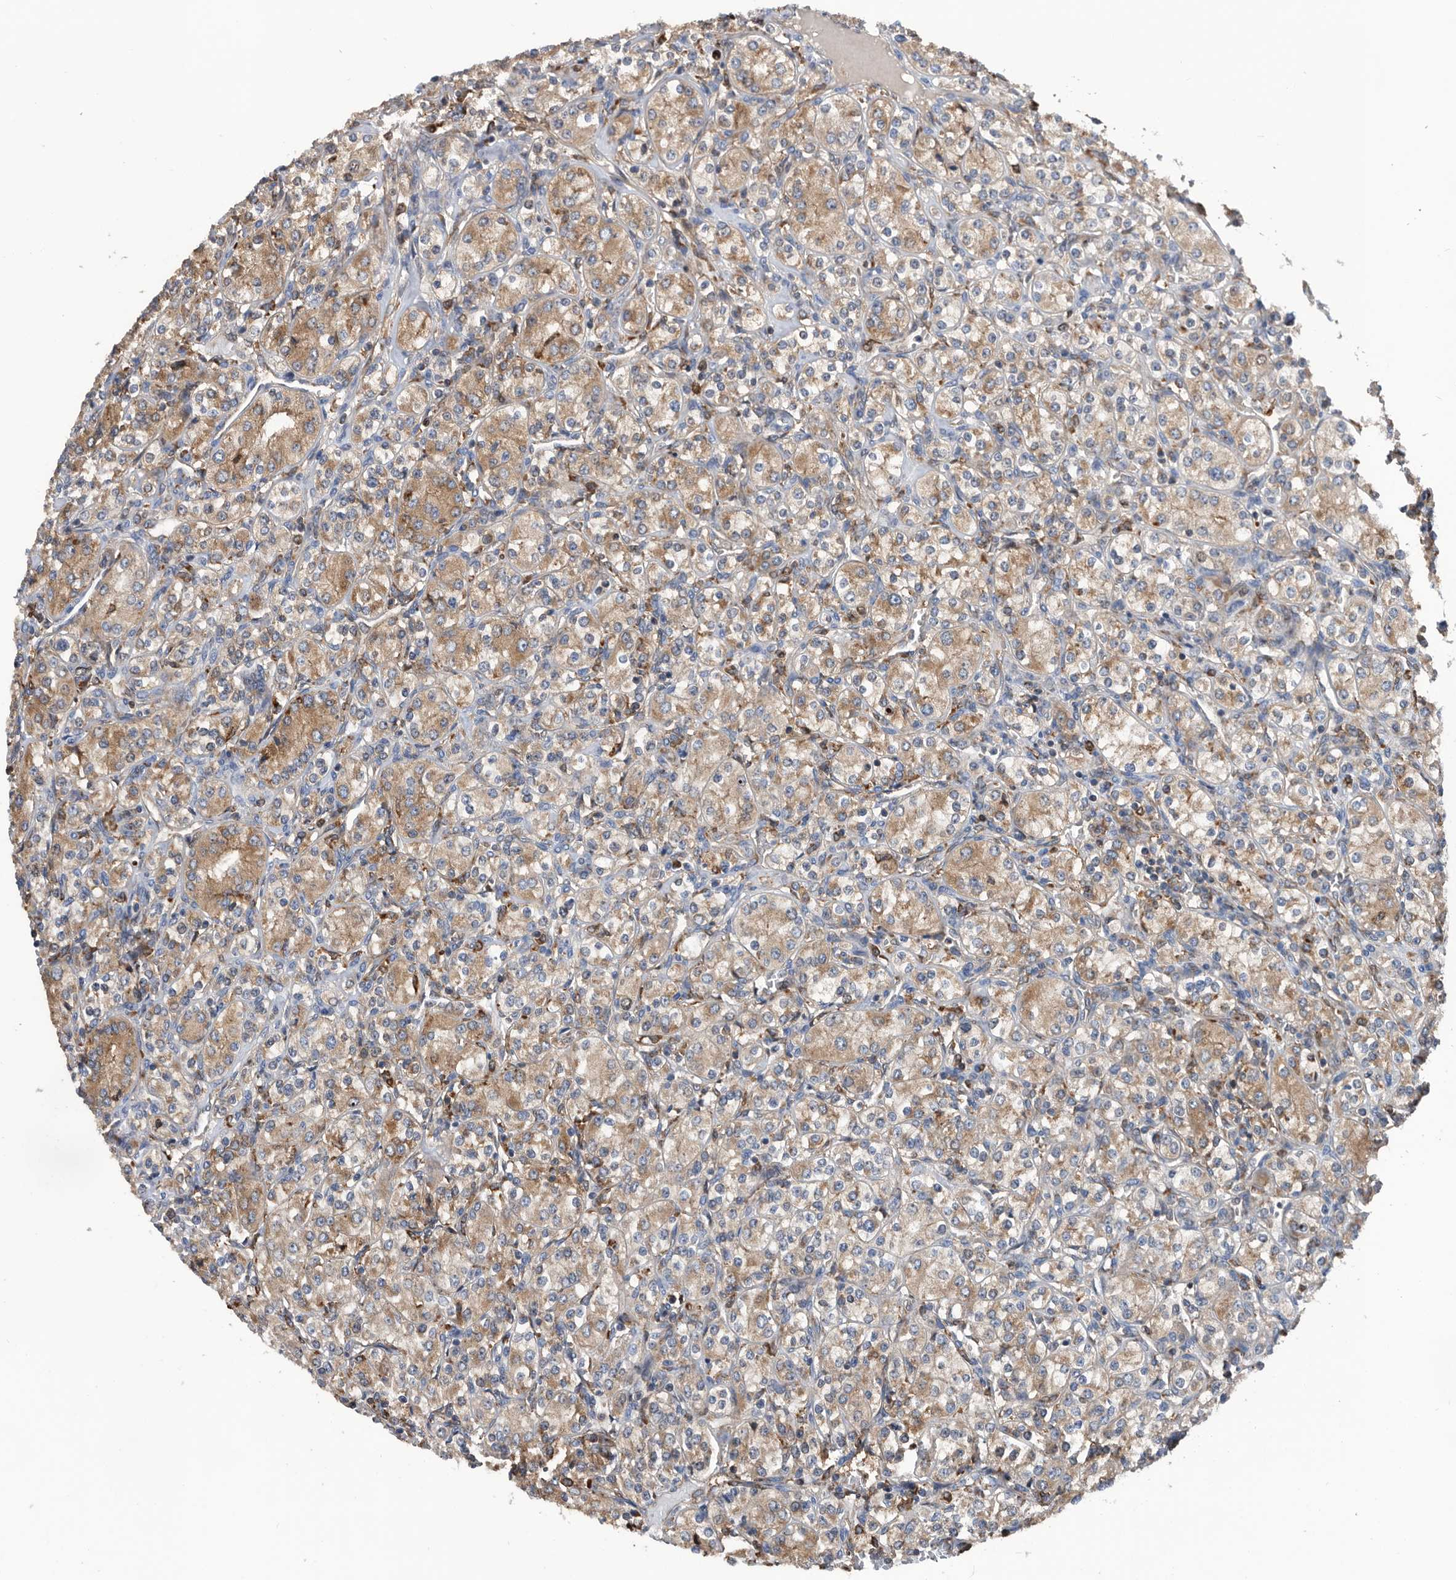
{"staining": {"intensity": "moderate", "quantity": ">75%", "location": "cytoplasmic/membranous"}, "tissue": "renal cancer", "cell_type": "Tumor cells", "image_type": "cancer", "snomed": [{"axis": "morphology", "description": "Adenocarcinoma, NOS"}, {"axis": "topography", "description": "Kidney"}], "caption": "Immunohistochemical staining of human renal cancer (adenocarcinoma) shows moderate cytoplasmic/membranous protein expression in approximately >75% of tumor cells.", "gene": "ATAD2", "patient": {"sex": "male", "age": 77}}